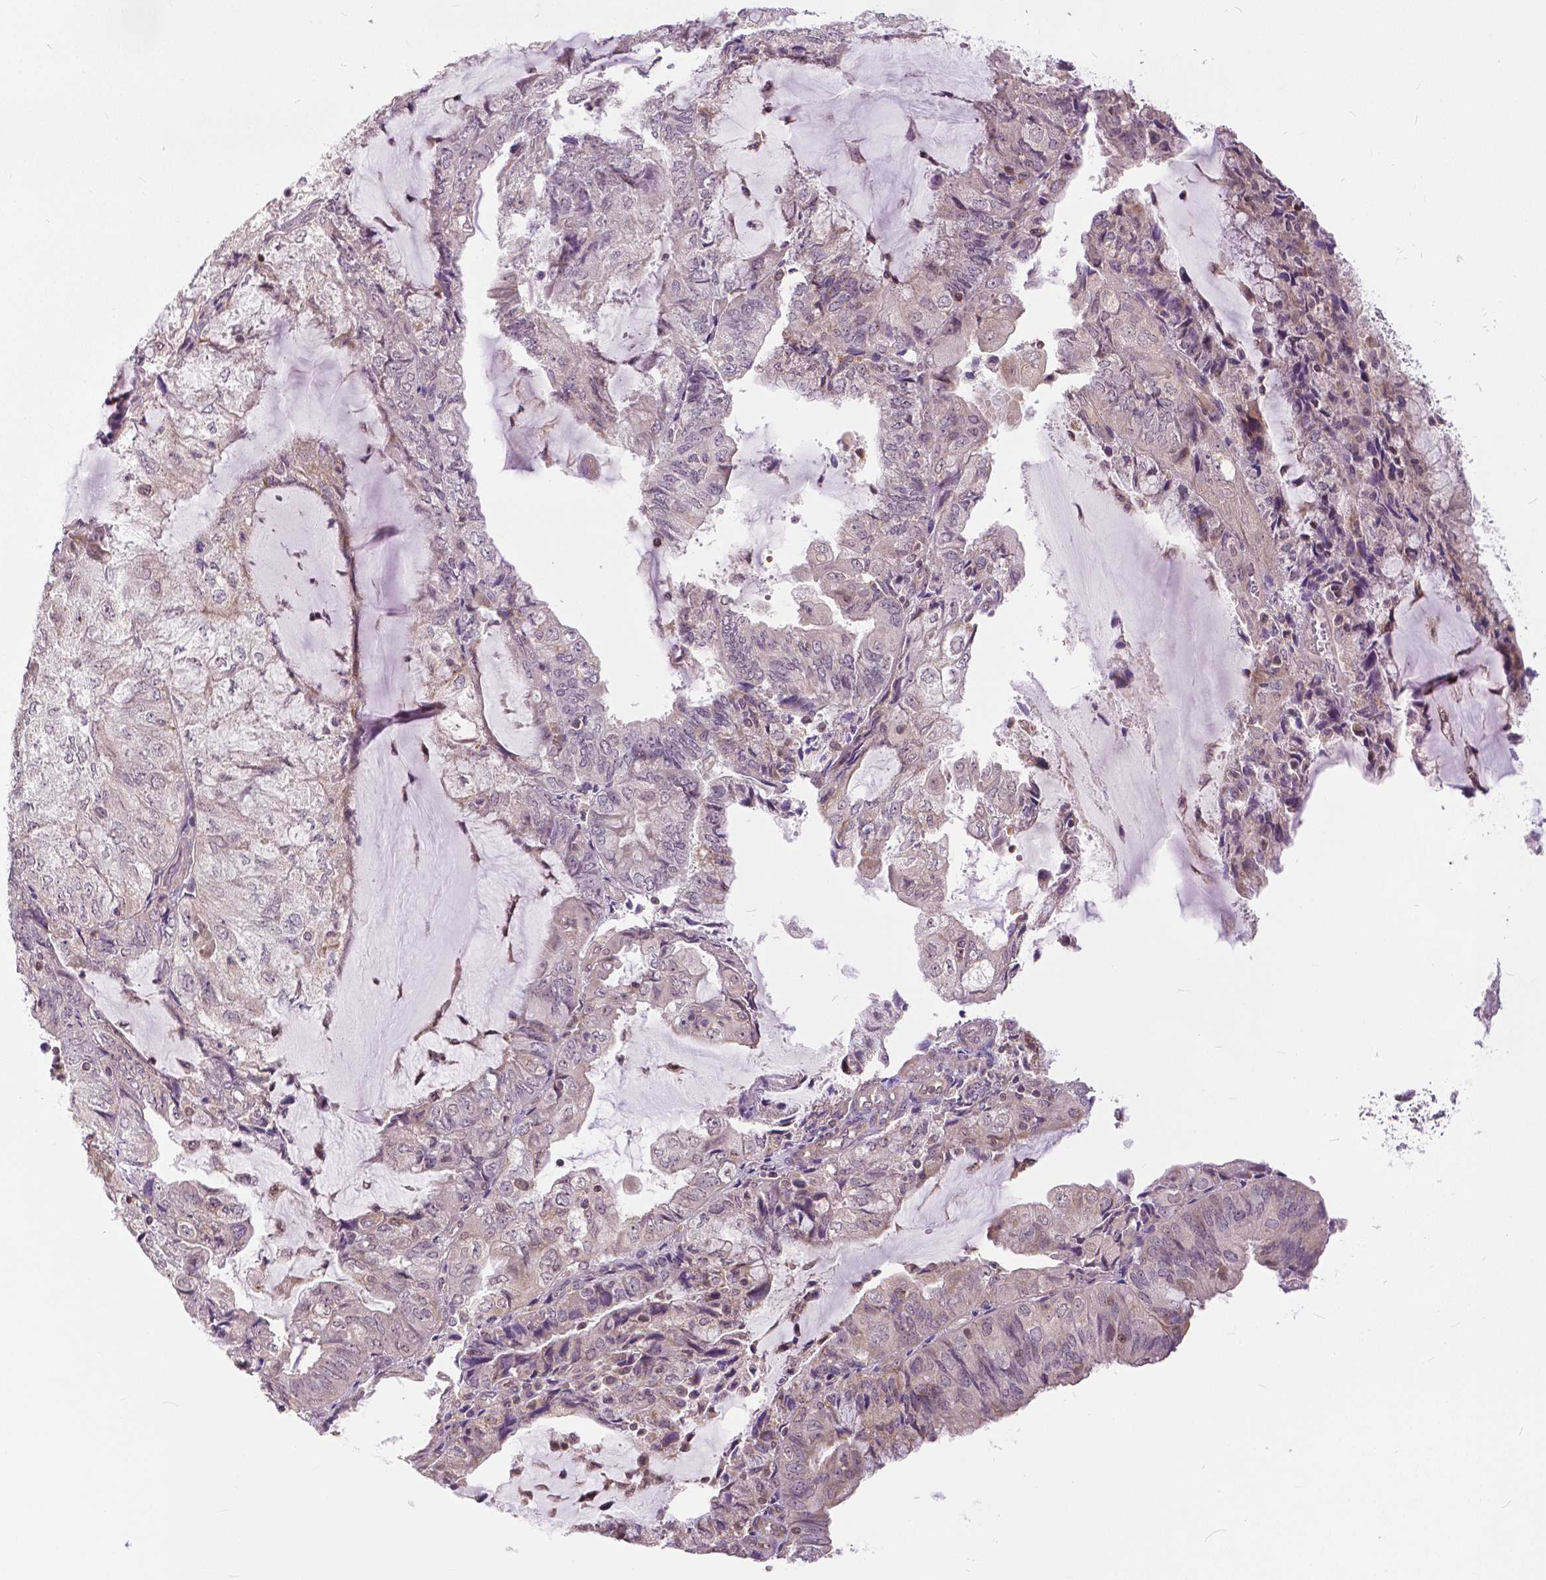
{"staining": {"intensity": "negative", "quantity": "none", "location": "none"}, "tissue": "endometrial cancer", "cell_type": "Tumor cells", "image_type": "cancer", "snomed": [{"axis": "morphology", "description": "Adenocarcinoma, NOS"}, {"axis": "topography", "description": "Endometrium"}], "caption": "Tumor cells show no significant protein positivity in endometrial cancer. Brightfield microscopy of immunohistochemistry (IHC) stained with DAB (brown) and hematoxylin (blue), captured at high magnification.", "gene": "ANXA13", "patient": {"sex": "female", "age": 81}}